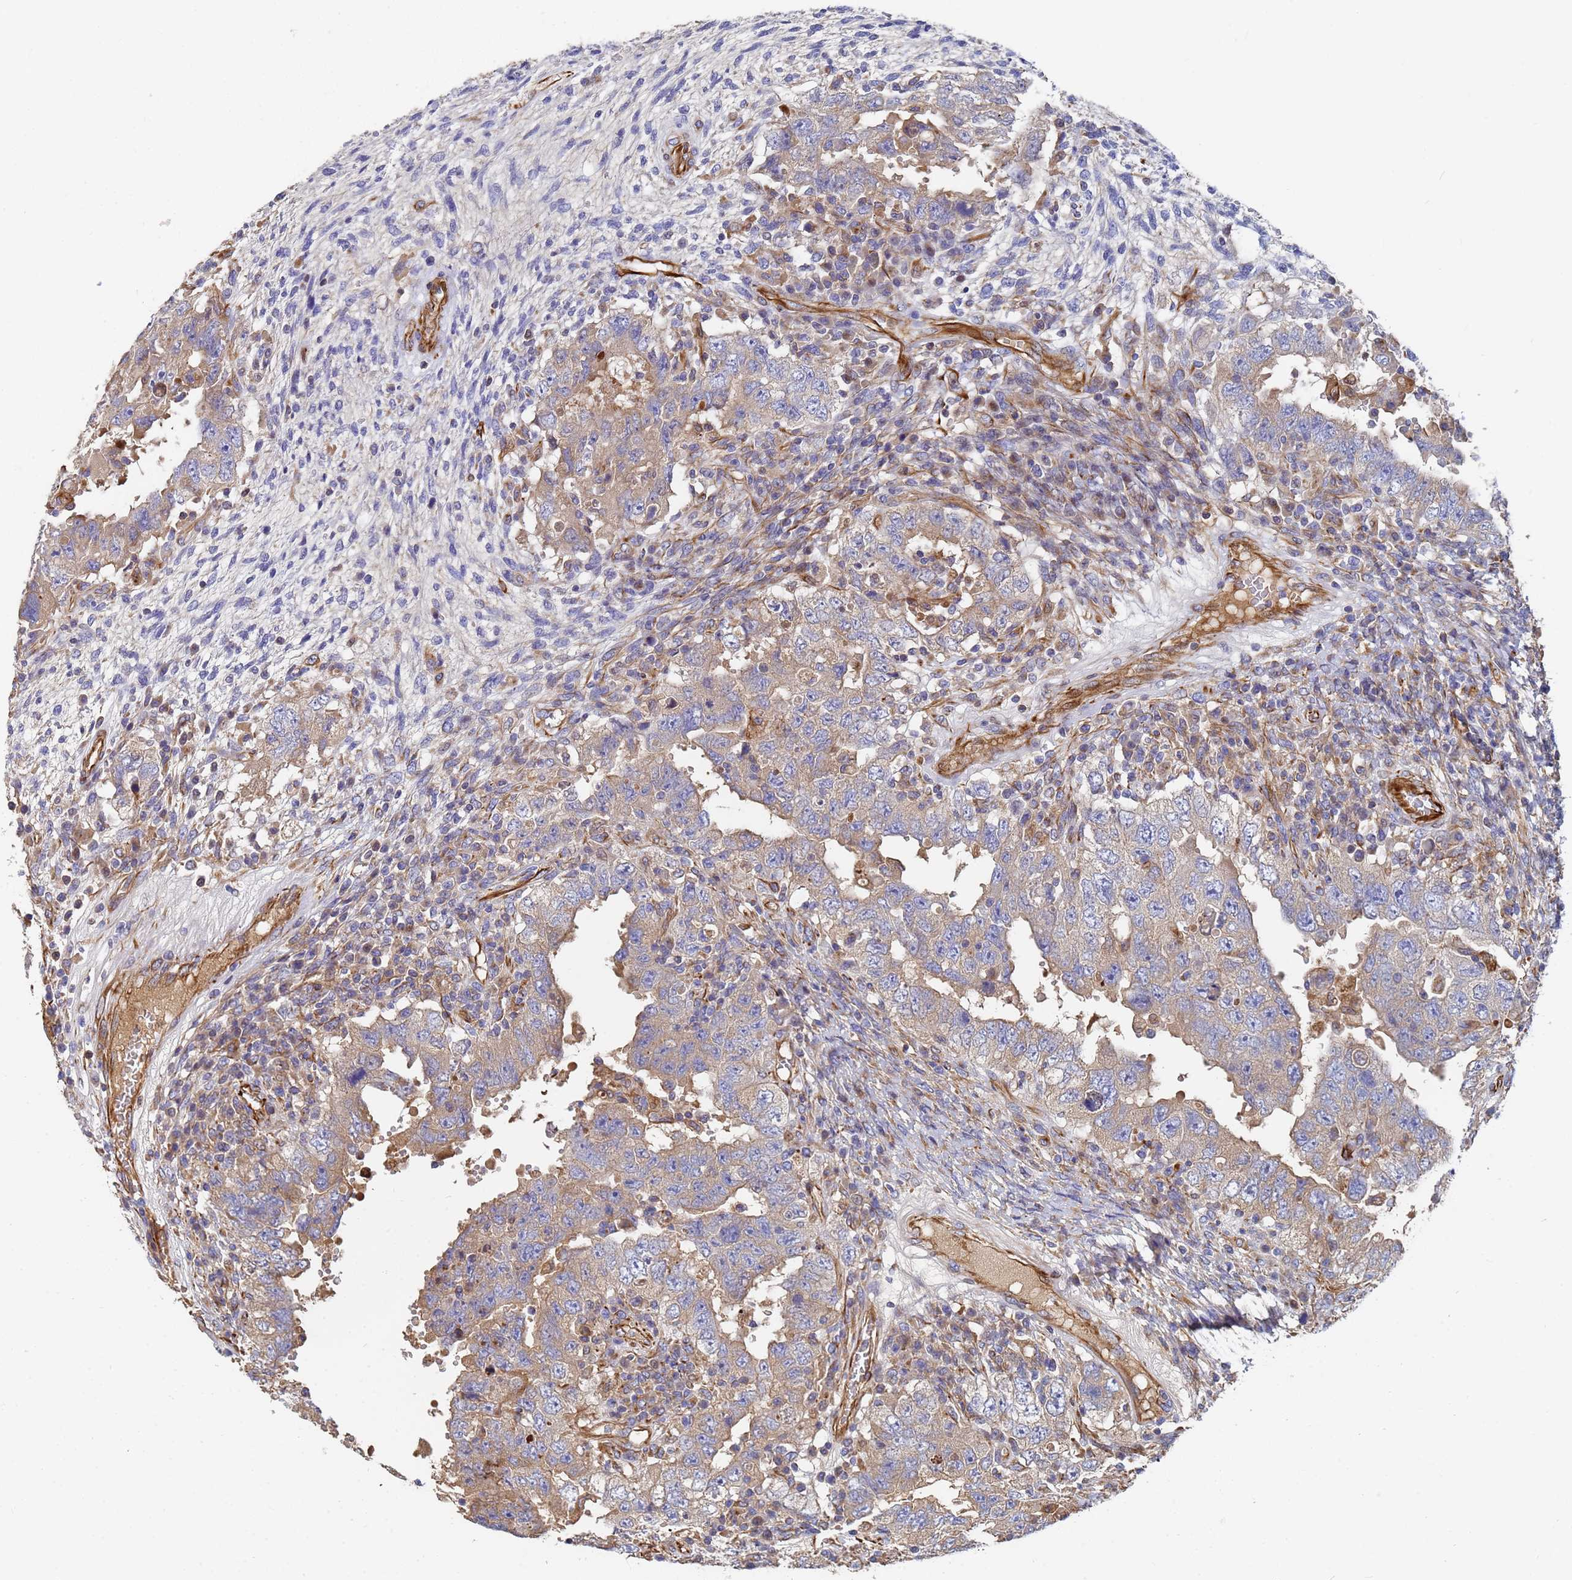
{"staining": {"intensity": "weak", "quantity": ">75%", "location": "cytoplasmic/membranous"}, "tissue": "testis cancer", "cell_type": "Tumor cells", "image_type": "cancer", "snomed": [{"axis": "morphology", "description": "Carcinoma, Embryonal, NOS"}, {"axis": "topography", "description": "Testis"}], "caption": "A photomicrograph of human testis cancer stained for a protein reveals weak cytoplasmic/membranous brown staining in tumor cells.", "gene": "SYT13", "patient": {"sex": "male", "age": 26}}